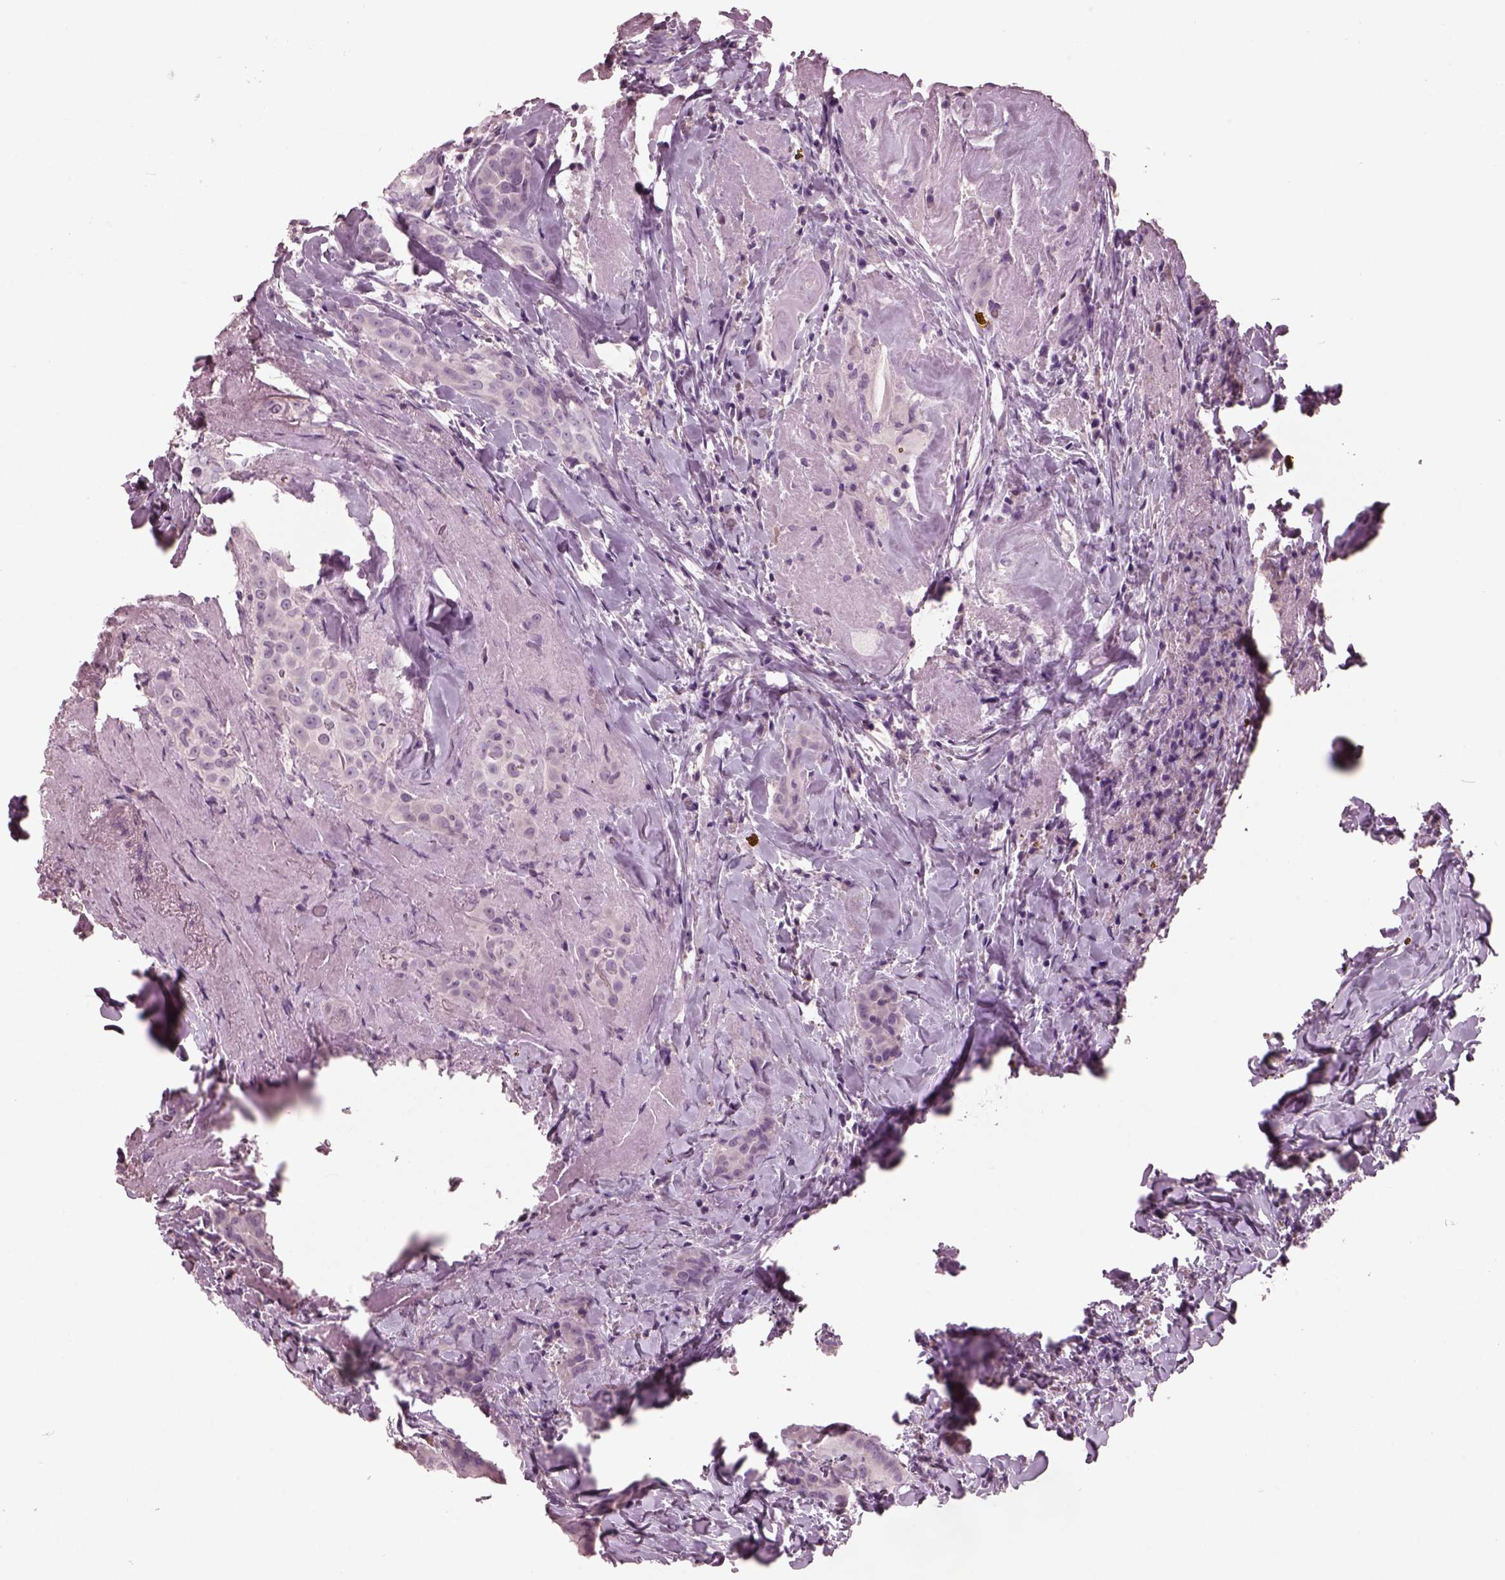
{"staining": {"intensity": "negative", "quantity": "none", "location": "none"}, "tissue": "thyroid cancer", "cell_type": "Tumor cells", "image_type": "cancer", "snomed": [{"axis": "morphology", "description": "Papillary adenocarcinoma, NOS"}, {"axis": "morphology", "description": "Papillary adenoma metastatic"}, {"axis": "topography", "description": "Thyroid gland"}], "caption": "A micrograph of human papillary adenoma metastatic (thyroid) is negative for staining in tumor cells. (DAB immunohistochemistry (IHC) visualized using brightfield microscopy, high magnification).", "gene": "PACRG", "patient": {"sex": "female", "age": 50}}